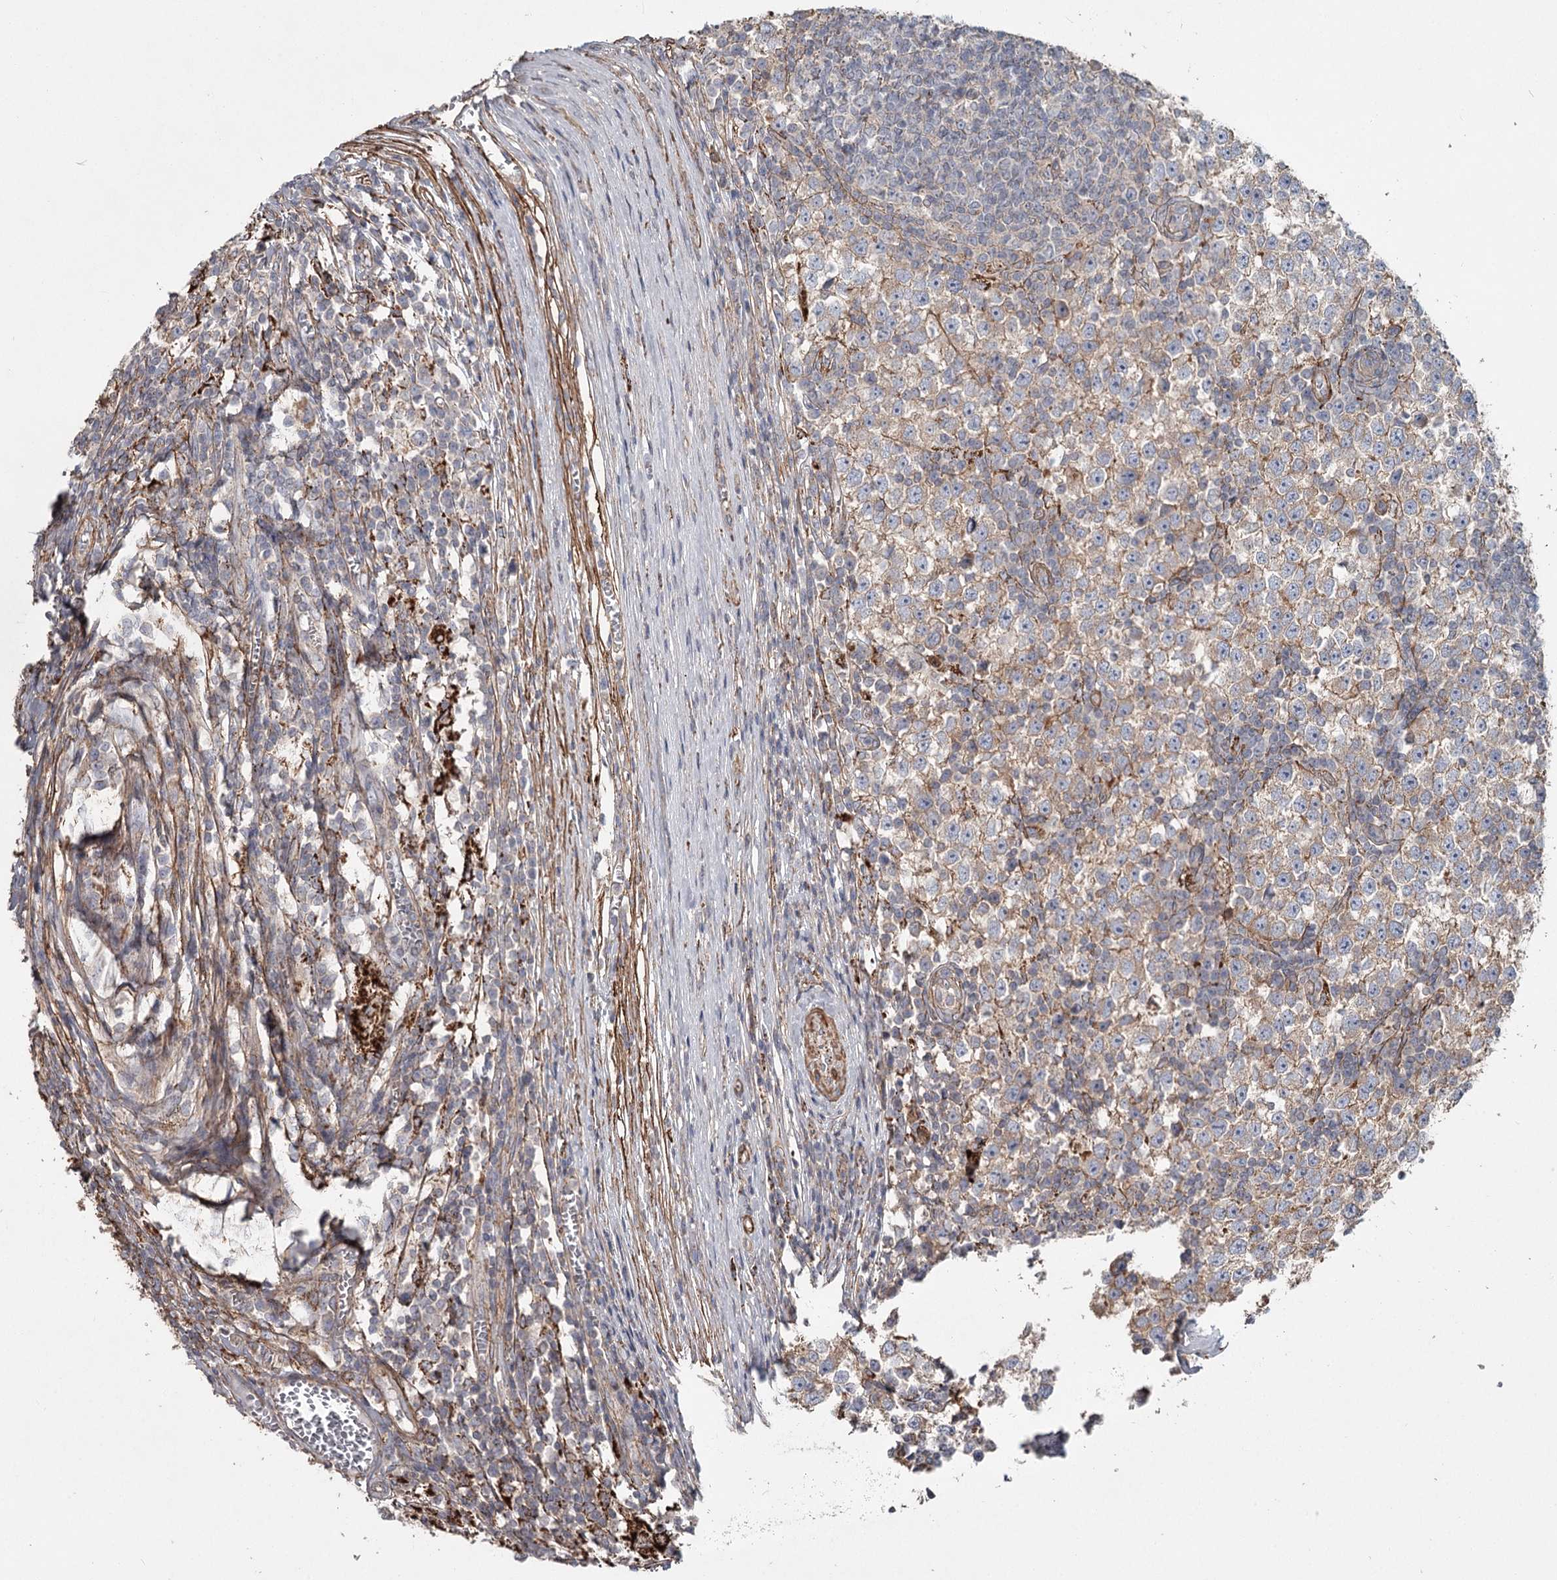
{"staining": {"intensity": "weak", "quantity": ">75%", "location": "cytoplasmic/membranous"}, "tissue": "testis cancer", "cell_type": "Tumor cells", "image_type": "cancer", "snomed": [{"axis": "morphology", "description": "Seminoma, NOS"}, {"axis": "topography", "description": "Testis"}], "caption": "Brown immunohistochemical staining in testis cancer displays weak cytoplasmic/membranous staining in approximately >75% of tumor cells. The staining was performed using DAB (3,3'-diaminobenzidine), with brown indicating positive protein expression. Nuclei are stained blue with hematoxylin.", "gene": "DHRS9", "patient": {"sex": "male", "age": 65}}